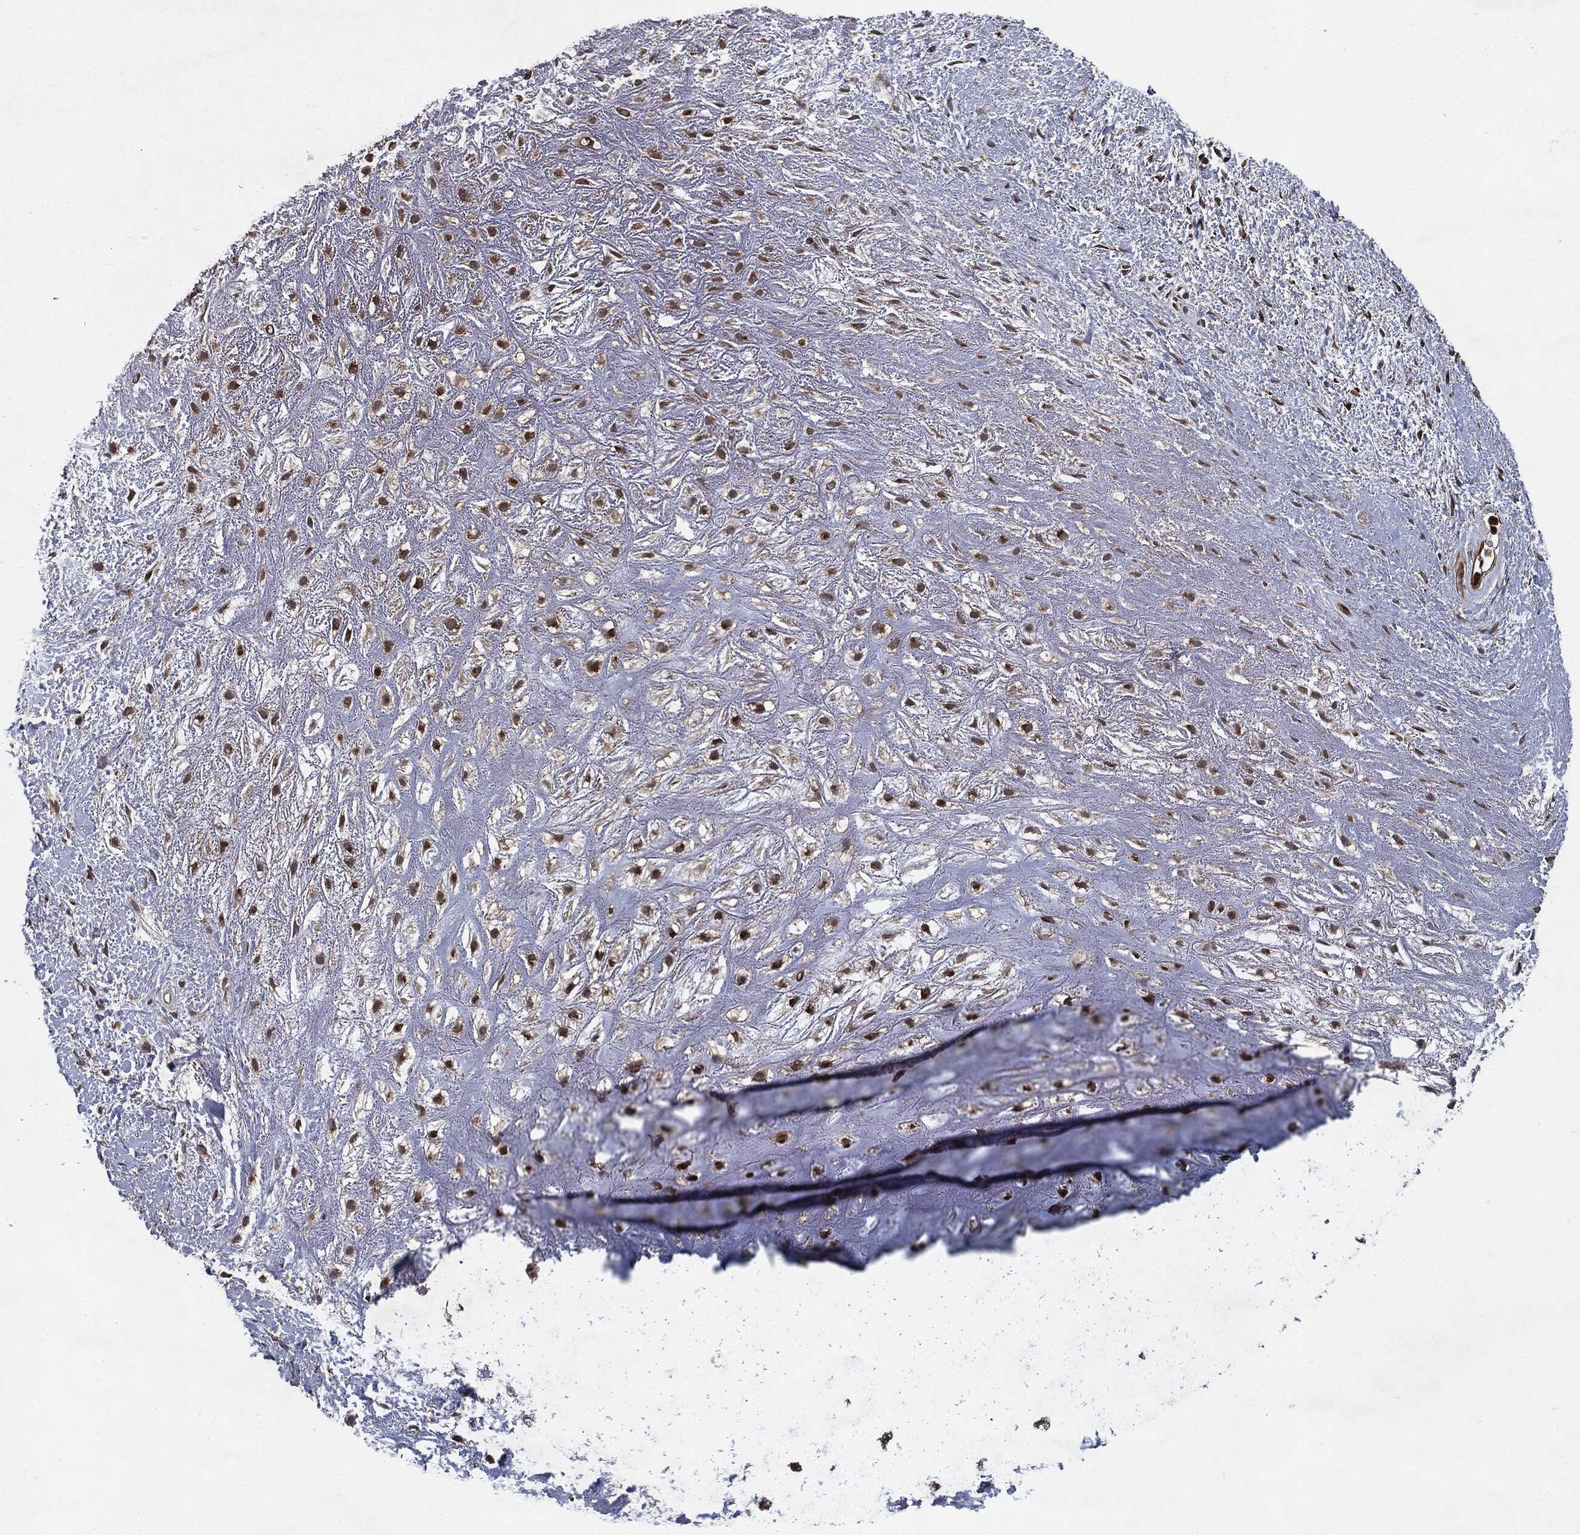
{"staining": {"intensity": "negative", "quantity": "none", "location": "none"}, "tissue": "adipose tissue", "cell_type": "Adipocytes", "image_type": "normal", "snomed": [{"axis": "morphology", "description": "Normal tissue, NOS"}, {"axis": "morphology", "description": "Squamous cell carcinoma, NOS"}, {"axis": "topography", "description": "Cartilage tissue"}, {"axis": "topography", "description": "Head-Neck"}], "caption": "This is an immunohistochemistry (IHC) photomicrograph of unremarkable adipose tissue. There is no expression in adipocytes.", "gene": "HDAC5", "patient": {"sex": "male", "age": 62}}